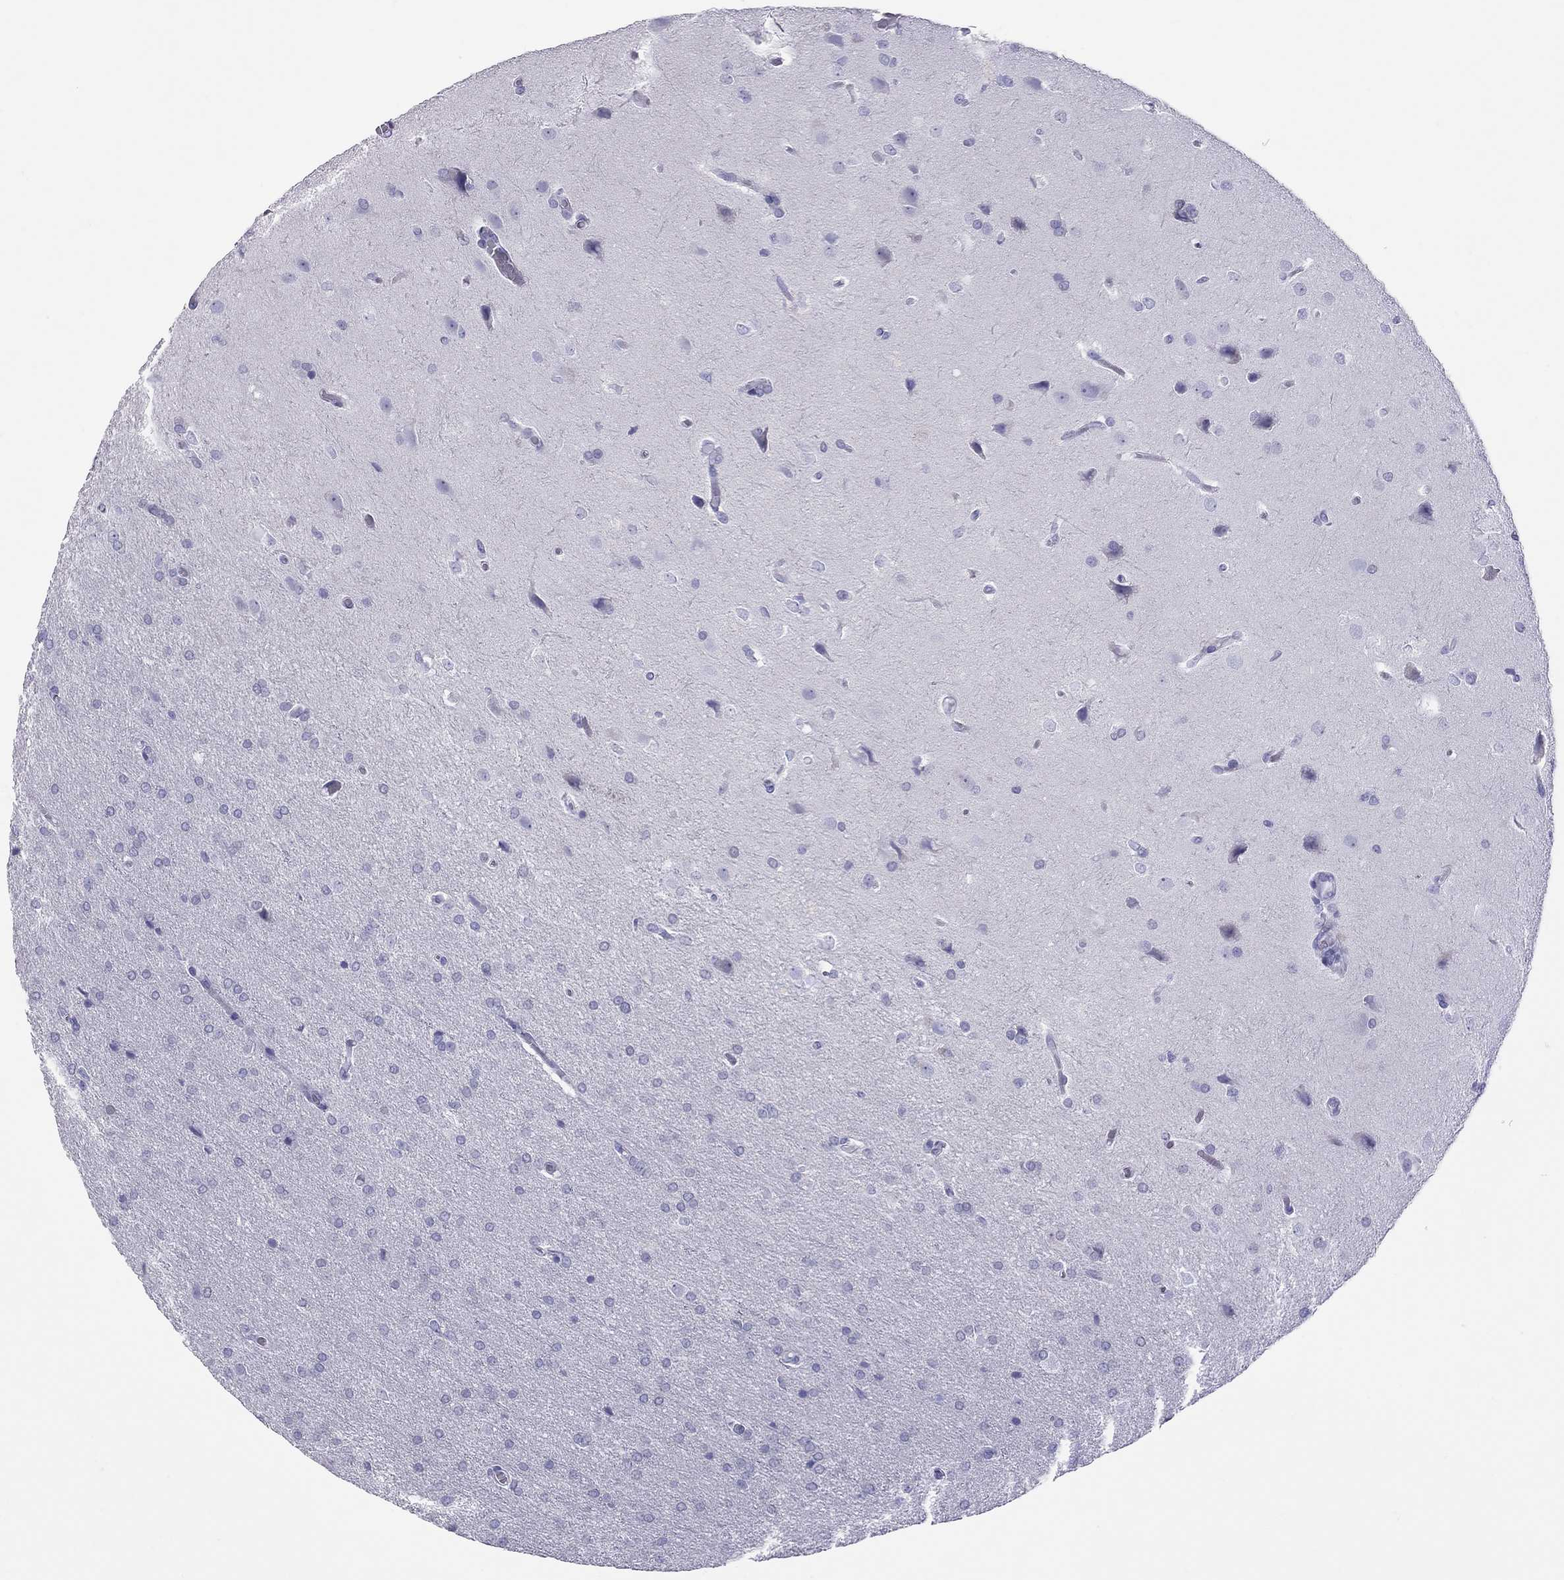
{"staining": {"intensity": "negative", "quantity": "none", "location": "none"}, "tissue": "glioma", "cell_type": "Tumor cells", "image_type": "cancer", "snomed": [{"axis": "morphology", "description": "Glioma, malignant, Low grade"}, {"axis": "topography", "description": "Brain"}], "caption": "The immunohistochemistry photomicrograph has no significant staining in tumor cells of malignant glioma (low-grade) tissue. Brightfield microscopy of IHC stained with DAB (brown) and hematoxylin (blue), captured at high magnification.", "gene": "STAG3", "patient": {"sex": "female", "age": 32}}